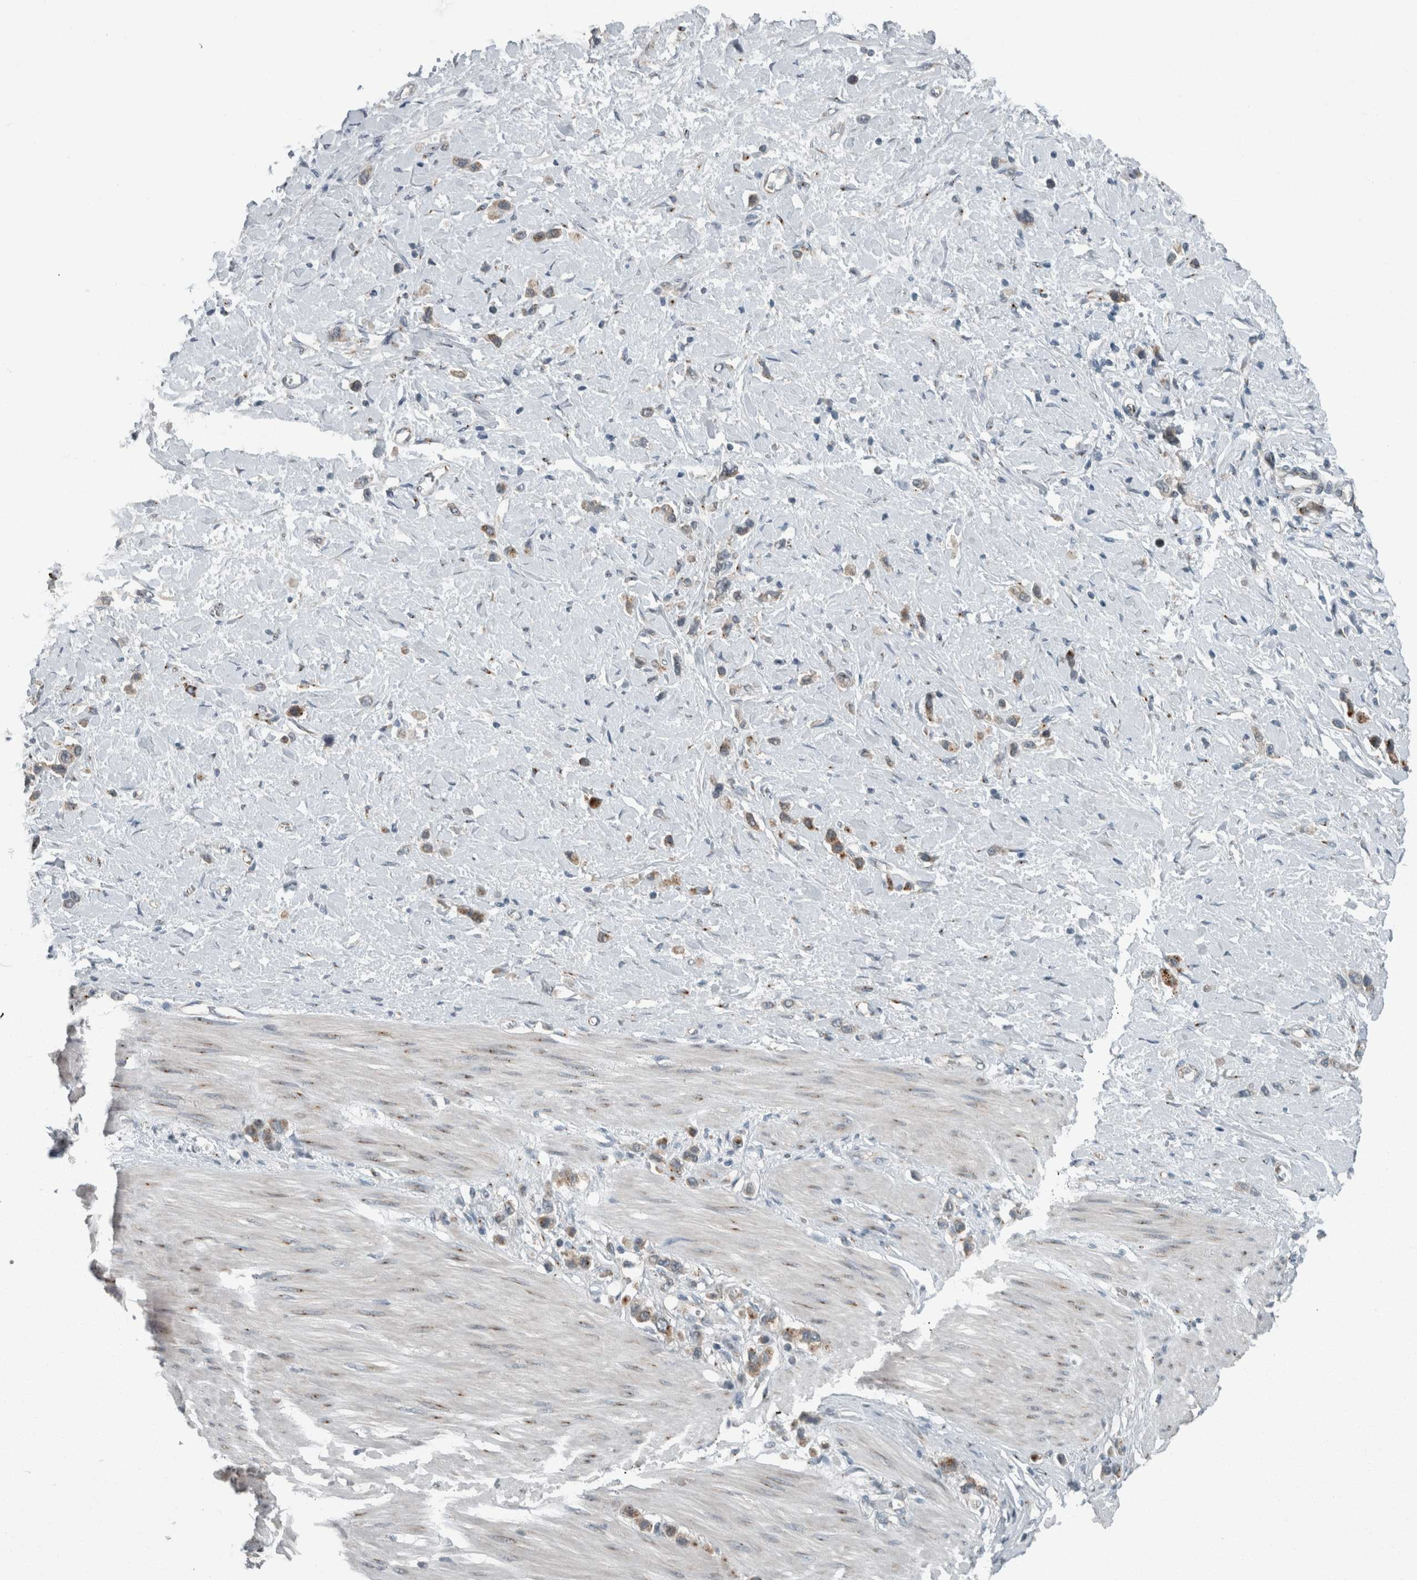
{"staining": {"intensity": "weak", "quantity": ">75%", "location": "cytoplasmic/membranous"}, "tissue": "stomach cancer", "cell_type": "Tumor cells", "image_type": "cancer", "snomed": [{"axis": "morphology", "description": "Adenocarcinoma, NOS"}, {"axis": "topography", "description": "Stomach"}], "caption": "Stomach adenocarcinoma stained with a protein marker reveals weak staining in tumor cells.", "gene": "KIF1C", "patient": {"sex": "female", "age": 65}}